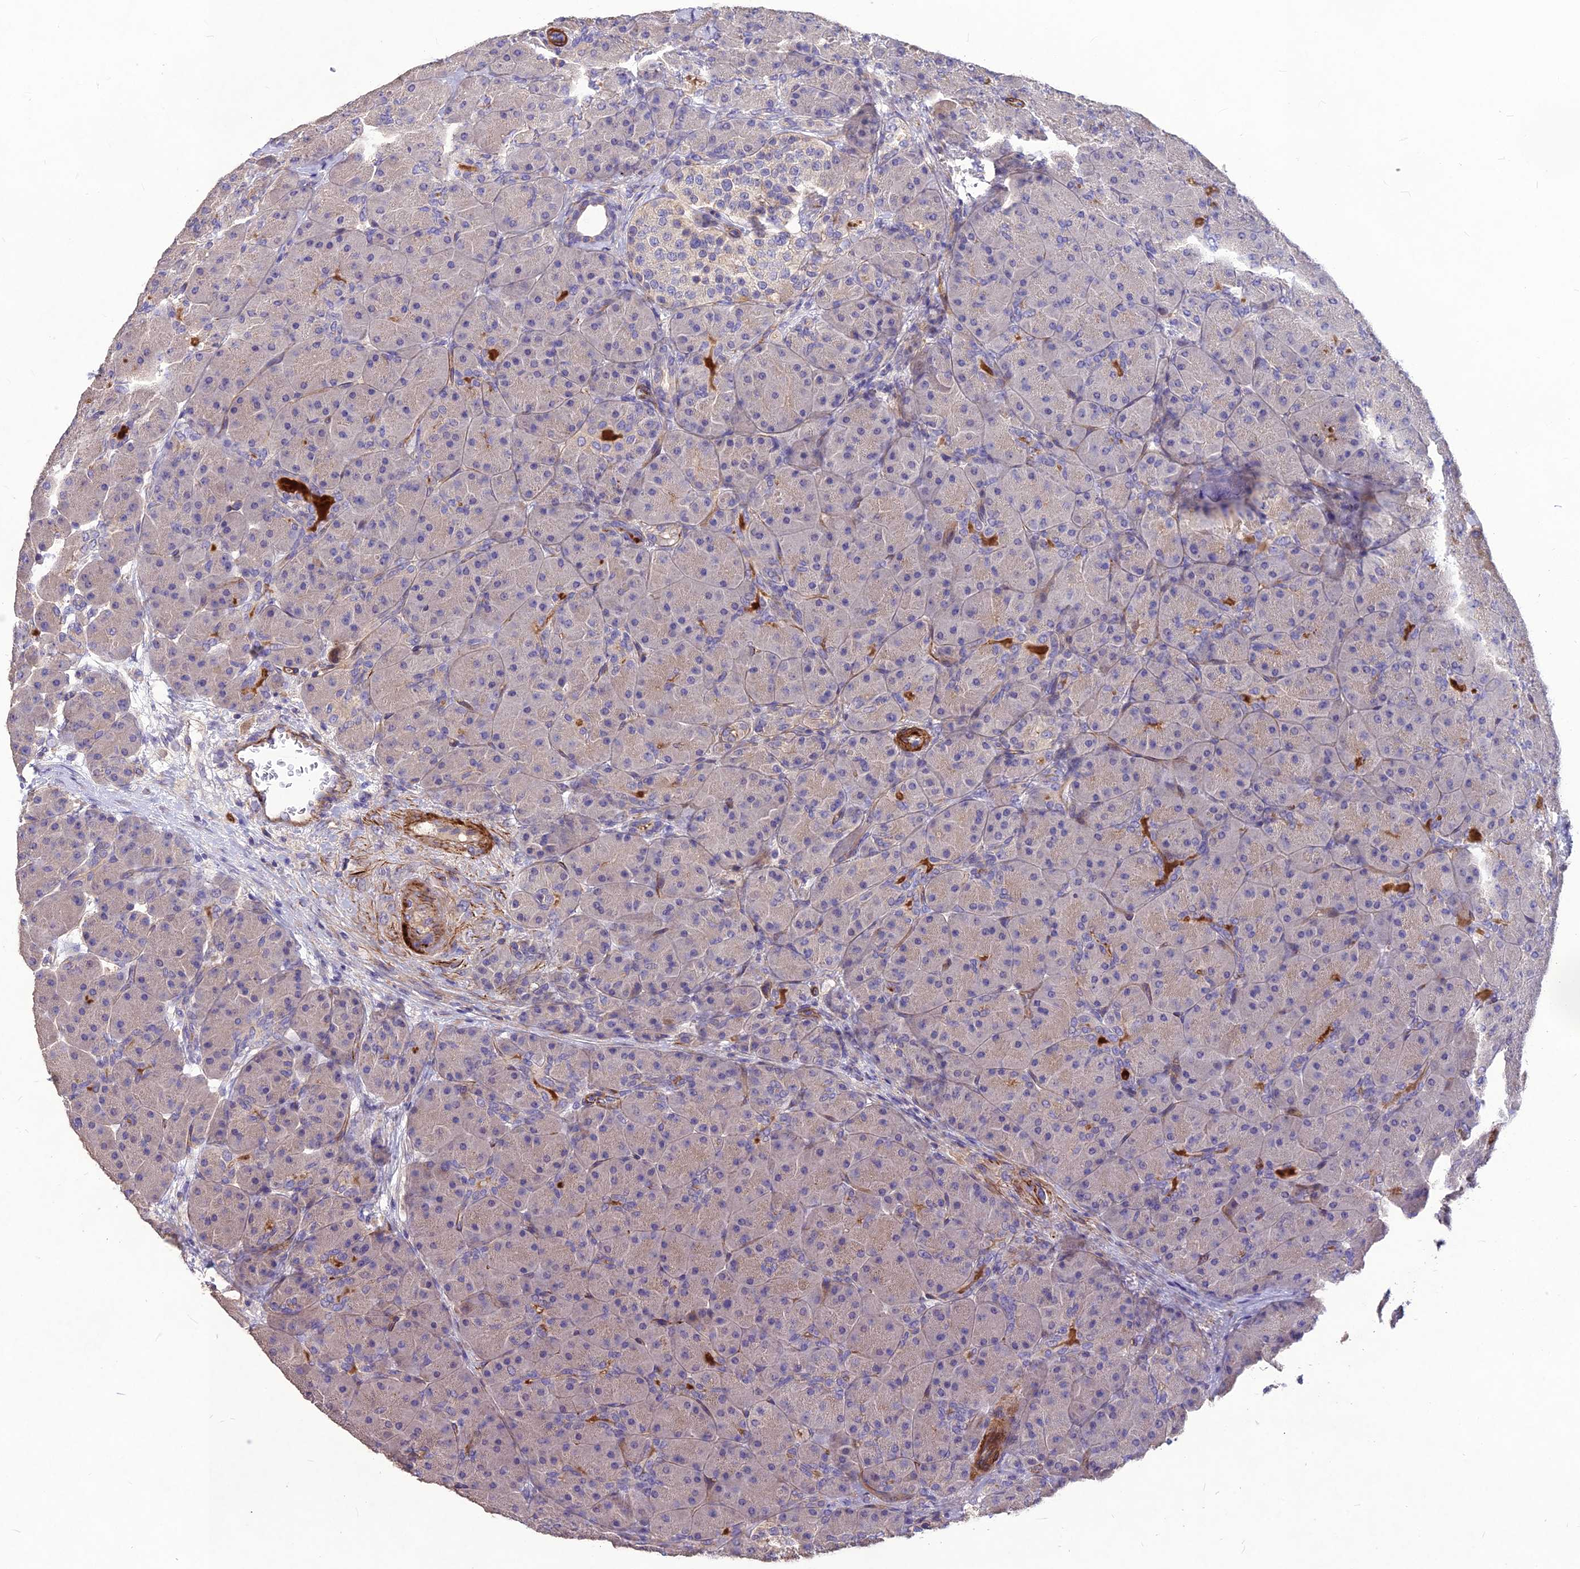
{"staining": {"intensity": "negative", "quantity": "none", "location": "none"}, "tissue": "pancreas", "cell_type": "Exocrine glandular cells", "image_type": "normal", "snomed": [{"axis": "morphology", "description": "Normal tissue, NOS"}, {"axis": "topography", "description": "Pancreas"}], "caption": "Immunohistochemistry micrograph of normal pancreas: human pancreas stained with DAB demonstrates no significant protein positivity in exocrine glandular cells.", "gene": "CLUH", "patient": {"sex": "male", "age": 66}}